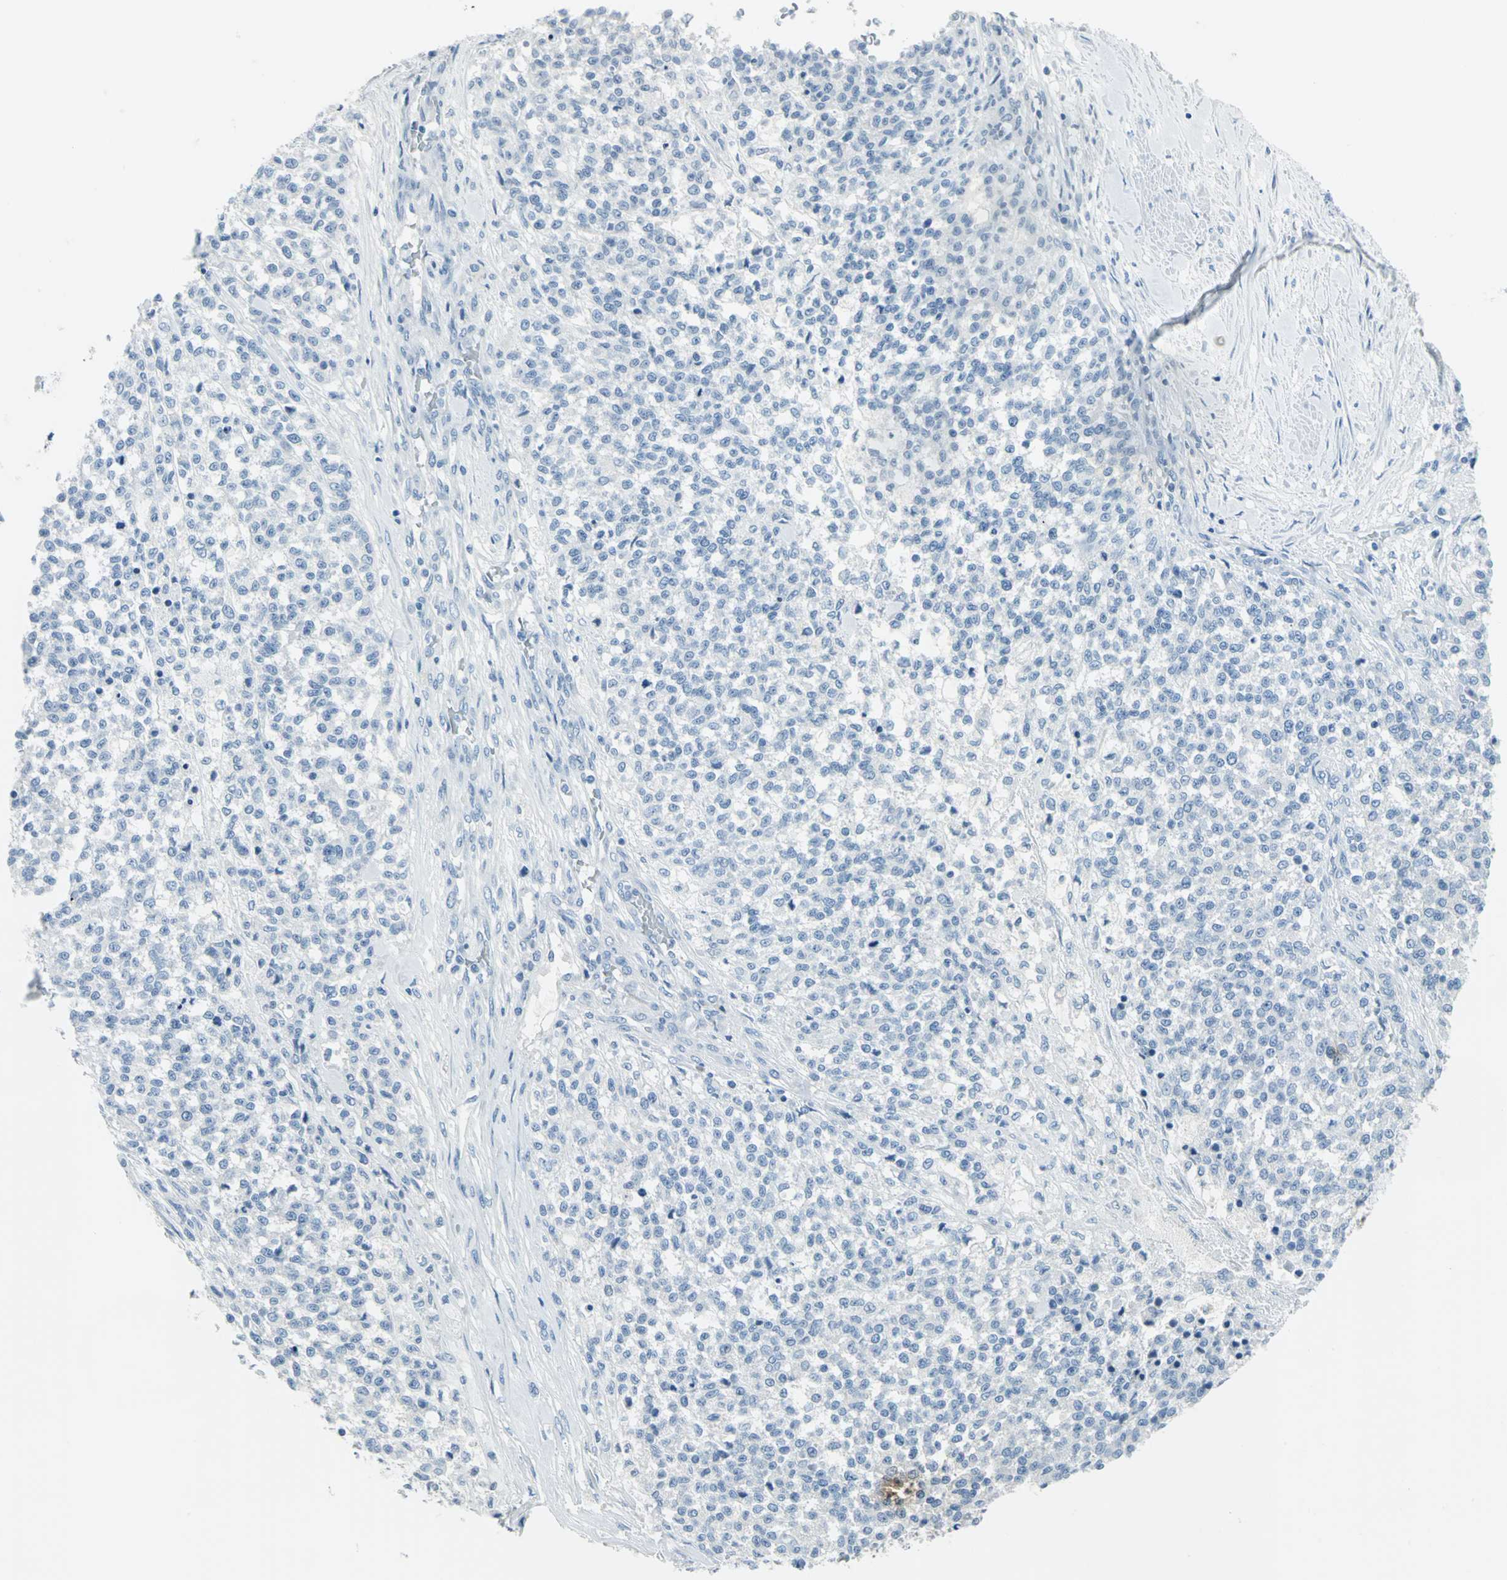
{"staining": {"intensity": "negative", "quantity": "none", "location": "none"}, "tissue": "testis cancer", "cell_type": "Tumor cells", "image_type": "cancer", "snomed": [{"axis": "morphology", "description": "Seminoma, NOS"}, {"axis": "topography", "description": "Testis"}], "caption": "IHC micrograph of neoplastic tissue: human testis seminoma stained with DAB (3,3'-diaminobenzidine) displays no significant protein staining in tumor cells. (IHC, brightfield microscopy, high magnification).", "gene": "DNAI2", "patient": {"sex": "male", "age": 59}}